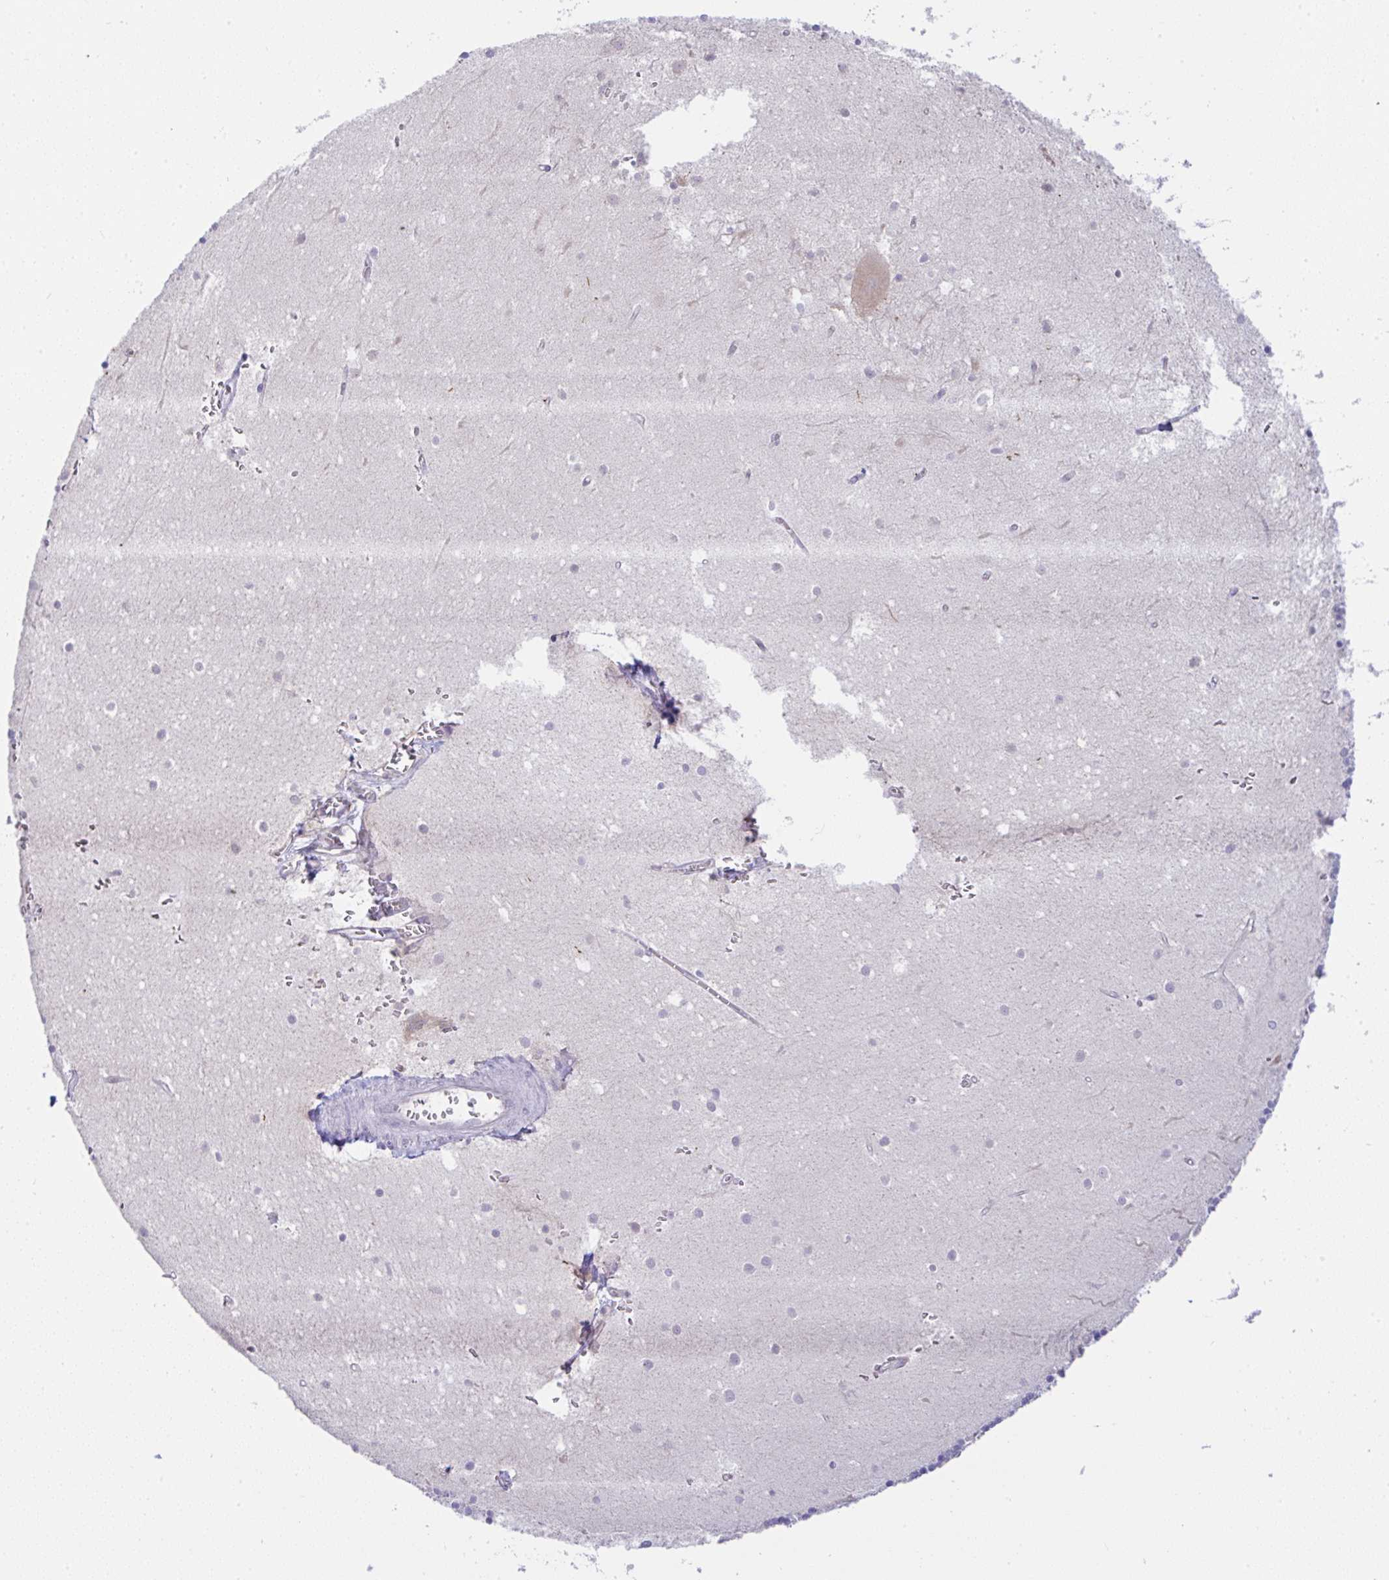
{"staining": {"intensity": "negative", "quantity": "none", "location": "none"}, "tissue": "cerebellum", "cell_type": "Cells in granular layer", "image_type": "normal", "snomed": [{"axis": "morphology", "description": "Normal tissue, NOS"}, {"axis": "topography", "description": "Cerebellum"}], "caption": "High magnification brightfield microscopy of unremarkable cerebellum stained with DAB (brown) and counterstained with hematoxylin (blue): cells in granular layer show no significant staining.", "gene": "DERL2", "patient": {"sex": "male", "age": 54}}